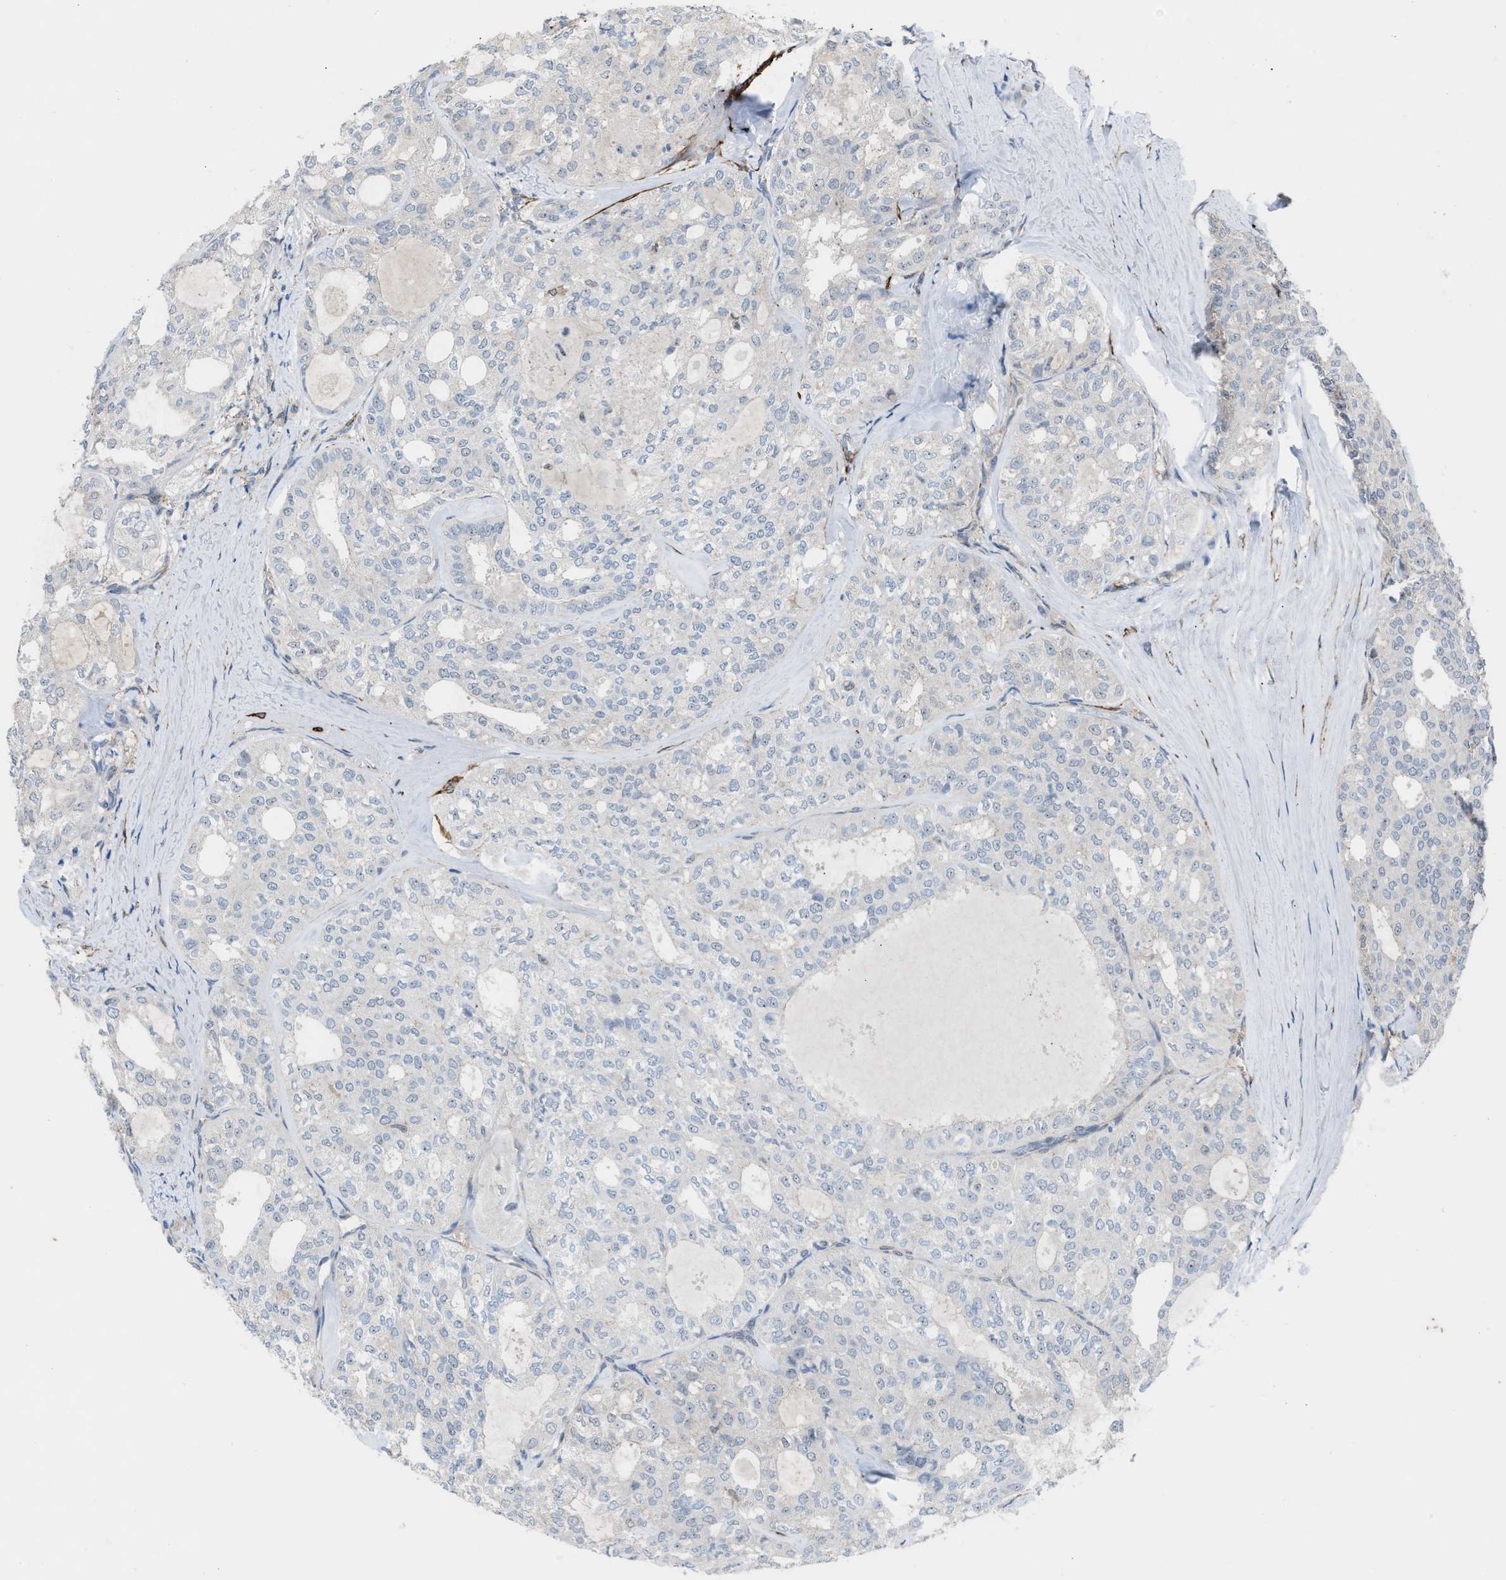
{"staining": {"intensity": "negative", "quantity": "none", "location": "none"}, "tissue": "thyroid cancer", "cell_type": "Tumor cells", "image_type": "cancer", "snomed": [{"axis": "morphology", "description": "Follicular adenoma carcinoma, NOS"}, {"axis": "topography", "description": "Thyroid gland"}], "caption": "An image of human thyroid cancer is negative for staining in tumor cells.", "gene": "NQO2", "patient": {"sex": "male", "age": 75}}